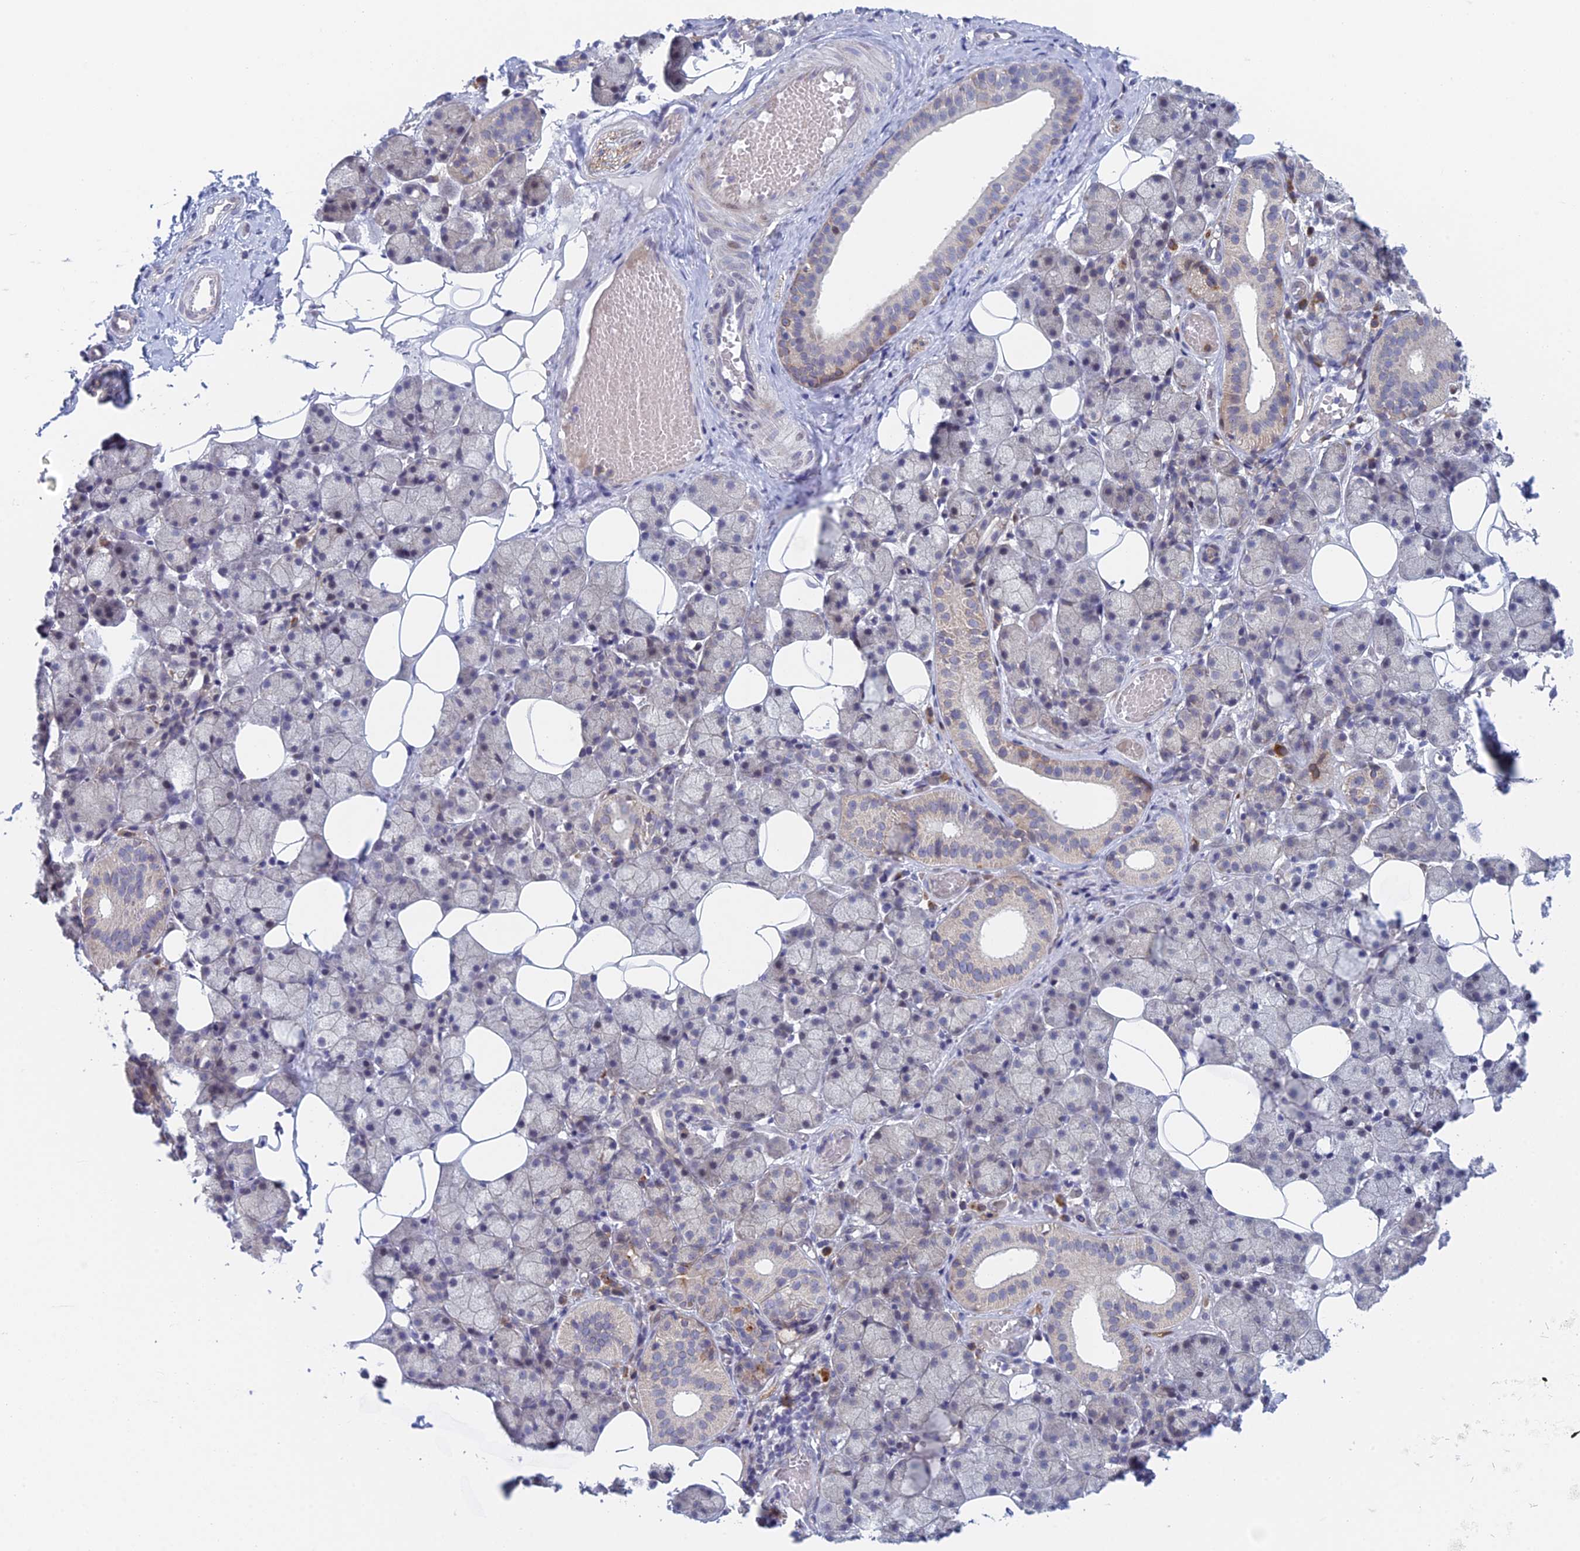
{"staining": {"intensity": "weak", "quantity": "<25%", "location": "cytoplasmic/membranous"}, "tissue": "salivary gland", "cell_type": "Glandular cells", "image_type": "normal", "snomed": [{"axis": "morphology", "description": "Normal tissue, NOS"}, {"axis": "topography", "description": "Salivary gland"}], "caption": "DAB (3,3'-diaminobenzidine) immunohistochemical staining of normal human salivary gland reveals no significant positivity in glandular cells. The staining was performed using DAB (3,3'-diaminobenzidine) to visualize the protein expression in brown, while the nuclei were stained in blue with hematoxylin (Magnification: 20x).", "gene": "PPP1R26", "patient": {"sex": "female", "age": 33}}